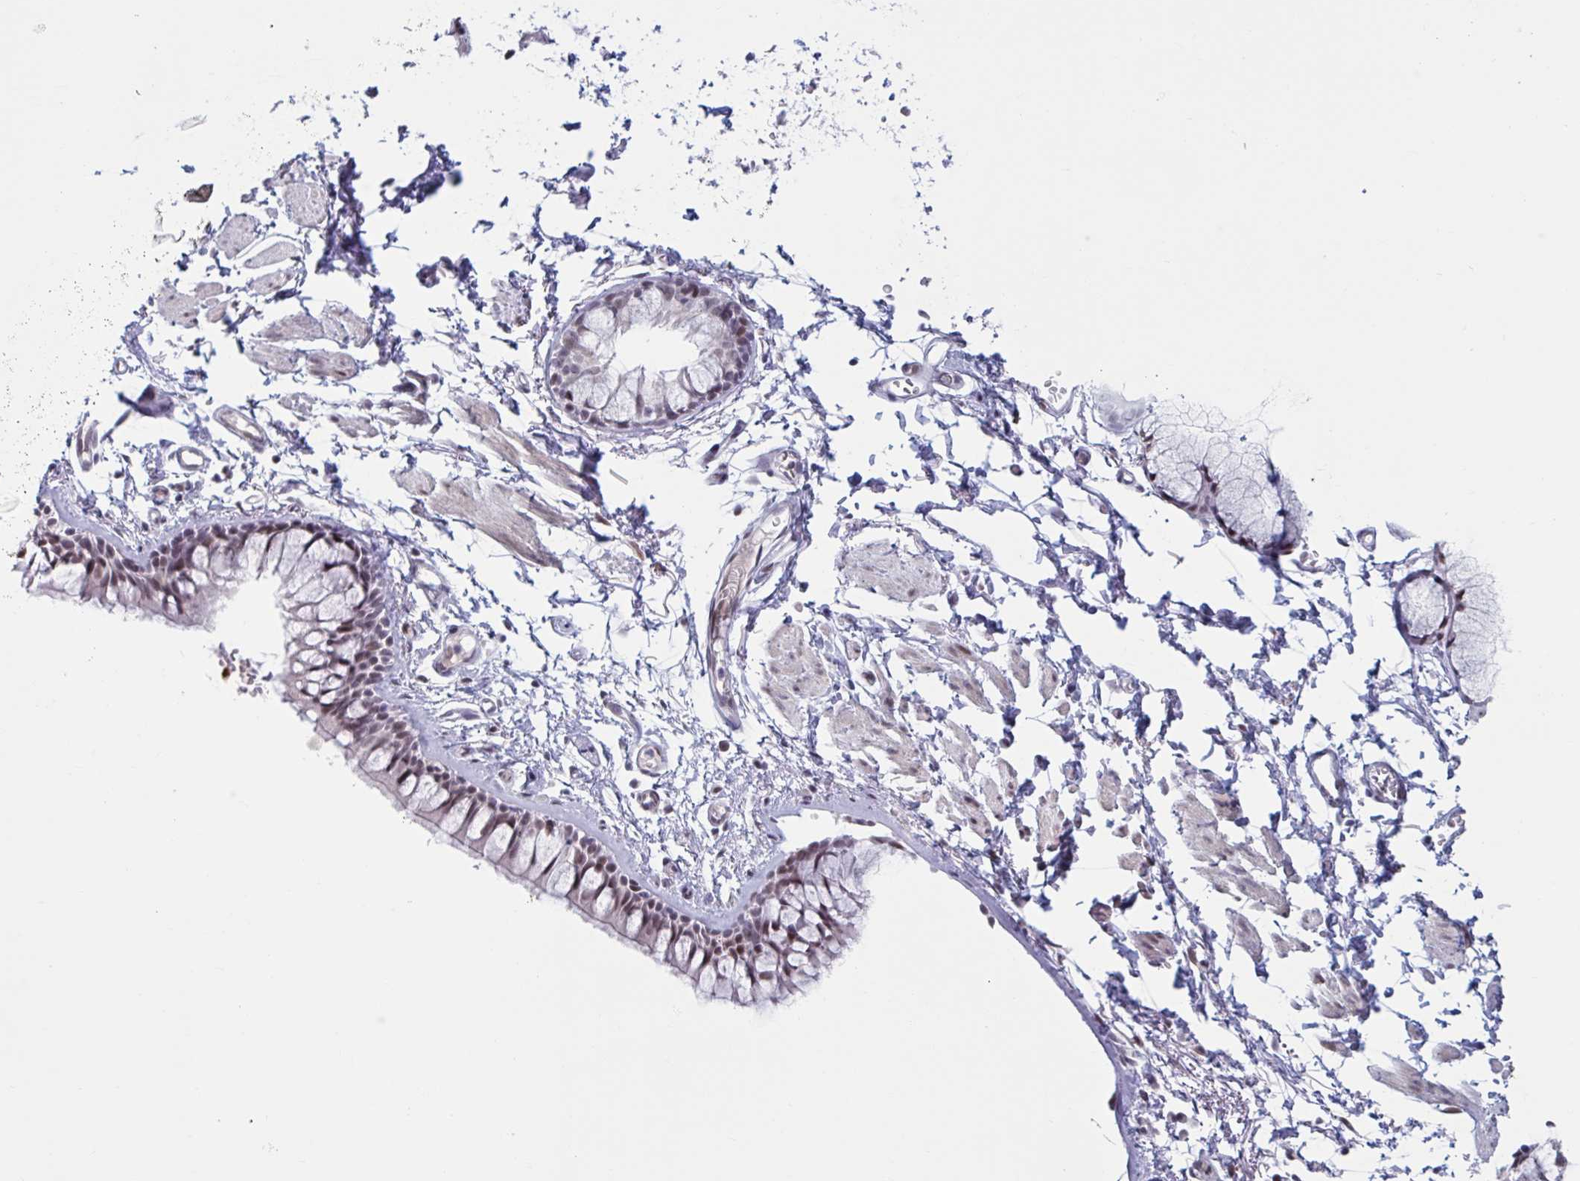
{"staining": {"intensity": "moderate", "quantity": "25%-75%", "location": "nuclear"}, "tissue": "bronchus", "cell_type": "Respiratory epithelial cells", "image_type": "normal", "snomed": [{"axis": "morphology", "description": "Normal tissue, NOS"}, {"axis": "topography", "description": "Cartilage tissue"}, {"axis": "topography", "description": "Bronchus"}], "caption": "Immunohistochemistry (IHC) of normal bronchus displays medium levels of moderate nuclear expression in about 25%-75% of respiratory epithelial cells. Using DAB (3,3'-diaminobenzidine) (brown) and hematoxylin (blue) stains, captured at high magnification using brightfield microscopy.", "gene": "HSD17B6", "patient": {"sex": "female", "age": 79}}